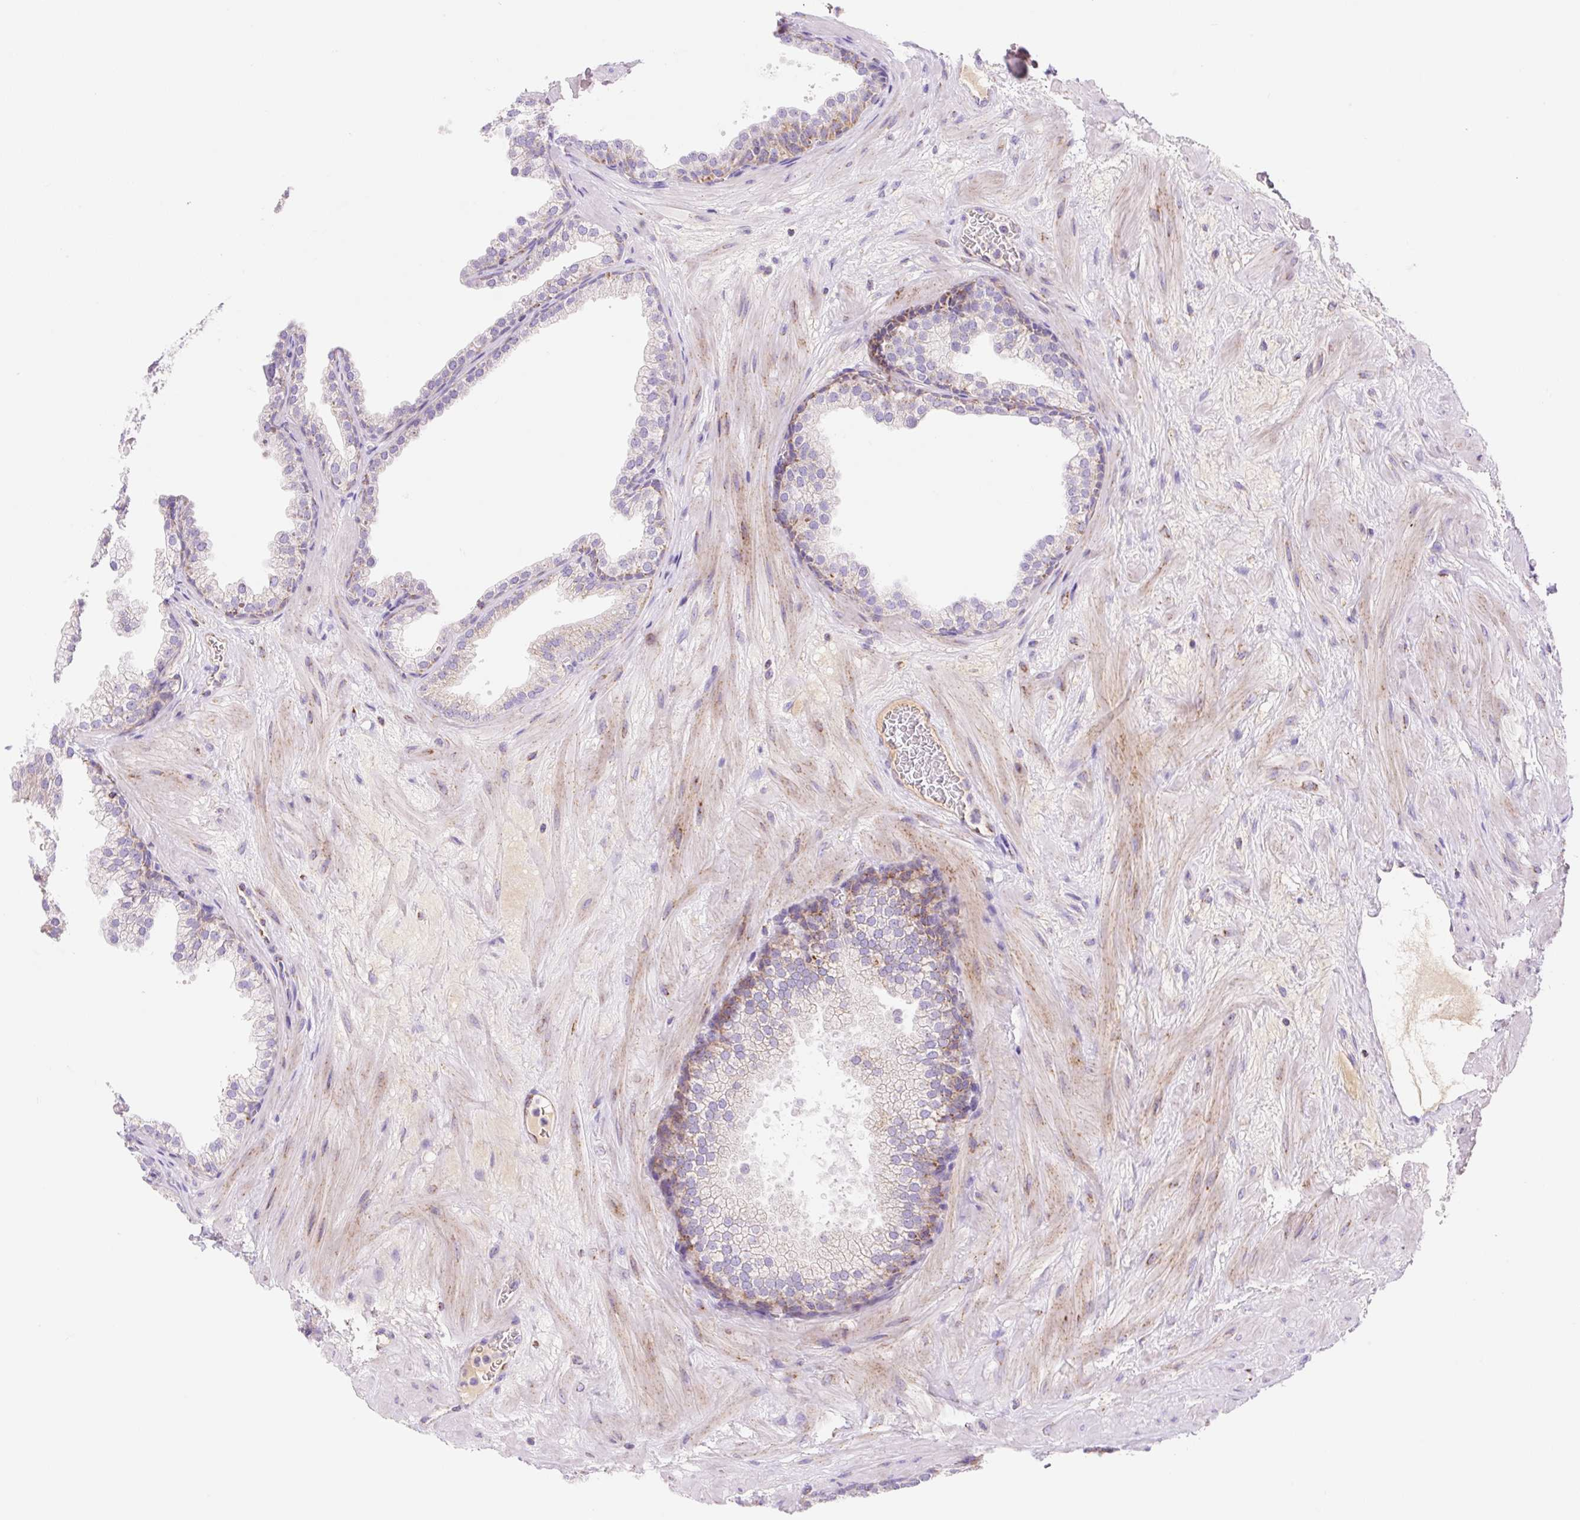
{"staining": {"intensity": "moderate", "quantity": "<25%", "location": "cytoplasmic/membranous"}, "tissue": "prostate", "cell_type": "Glandular cells", "image_type": "normal", "snomed": [{"axis": "morphology", "description": "Normal tissue, NOS"}, {"axis": "topography", "description": "Prostate"}], "caption": "Glandular cells reveal low levels of moderate cytoplasmic/membranous expression in about <25% of cells in benign prostate. The protein is shown in brown color, while the nuclei are stained blue.", "gene": "ETNK2", "patient": {"sex": "male", "age": 37}}